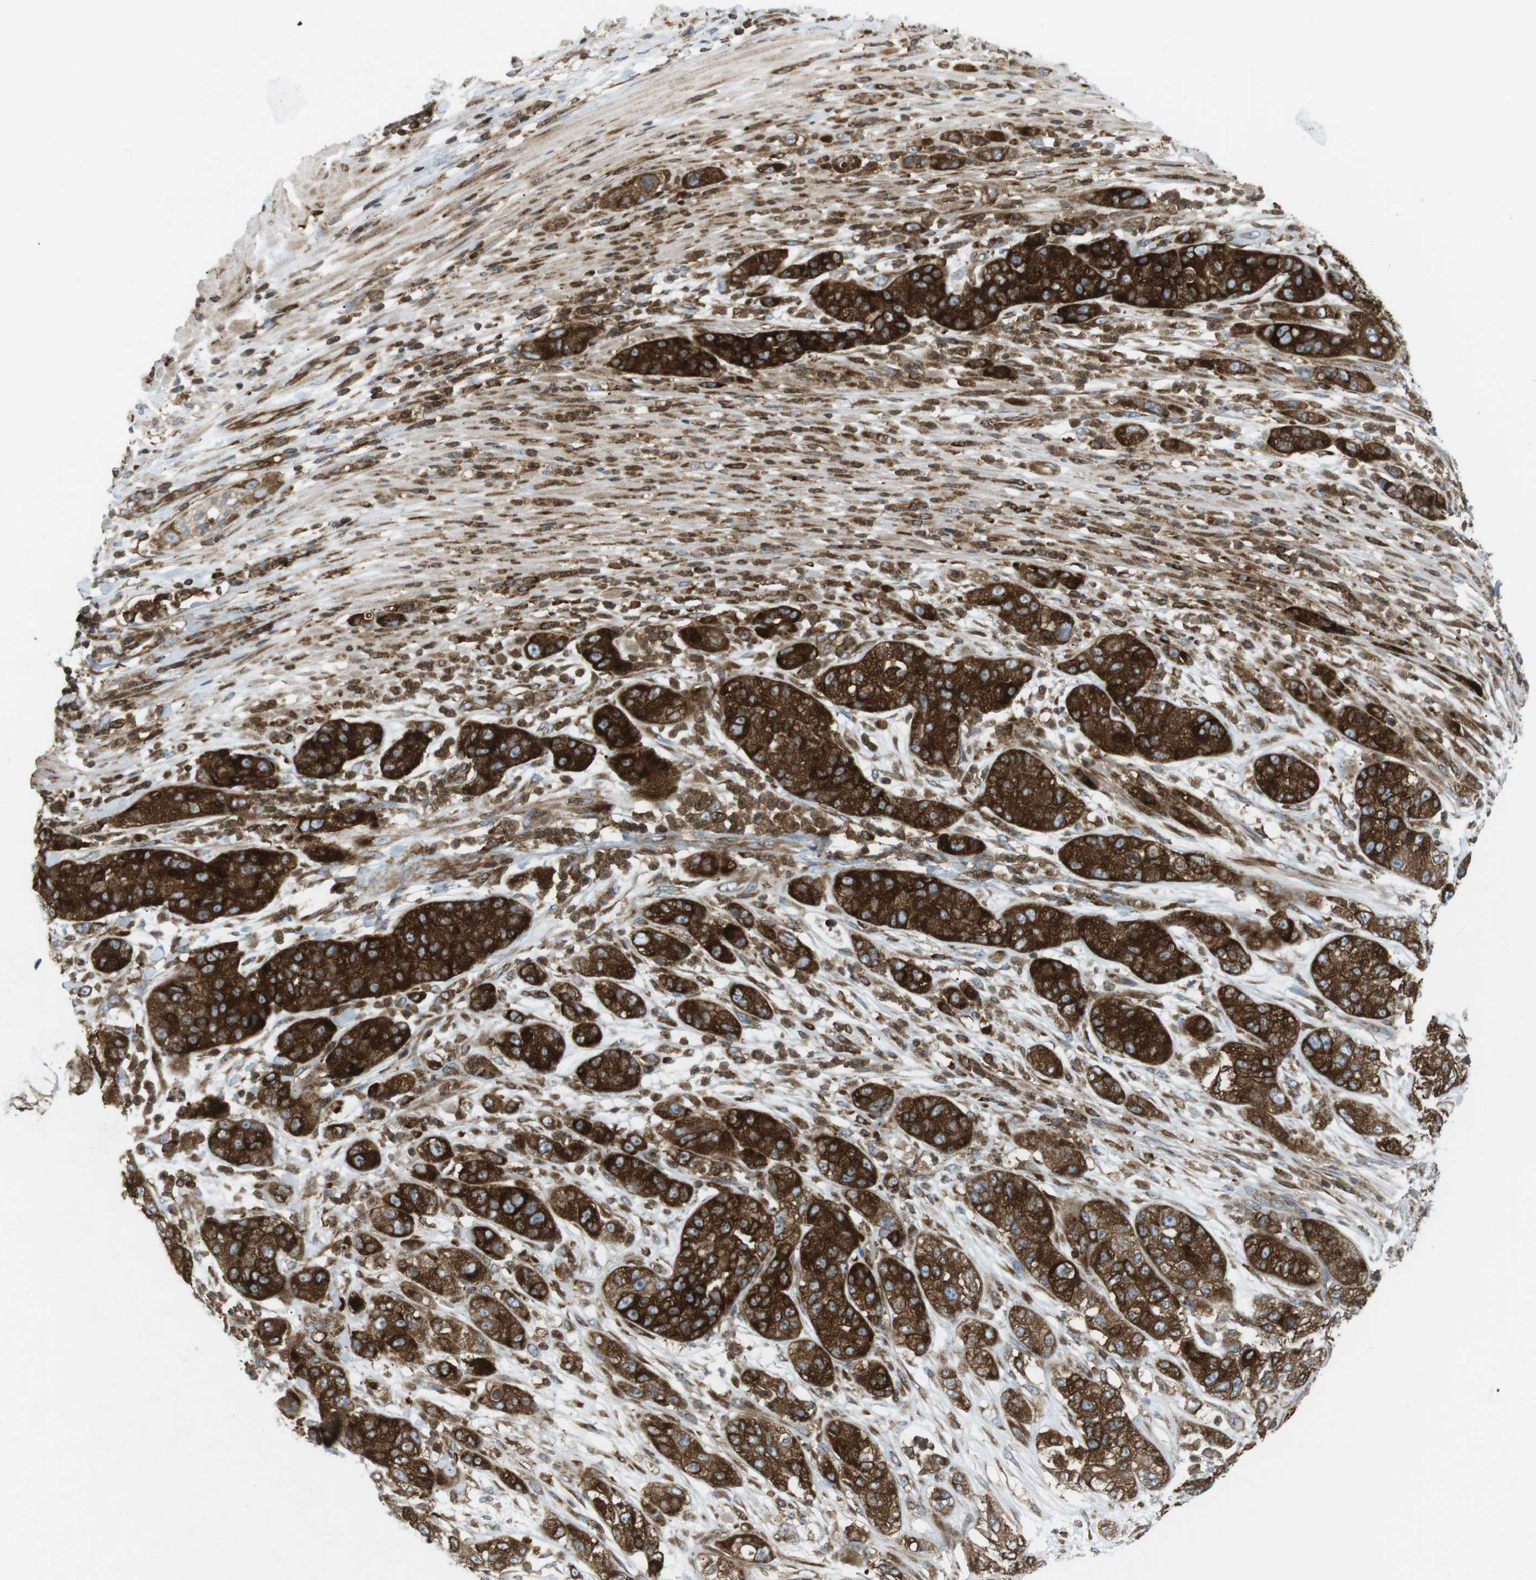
{"staining": {"intensity": "strong", "quantity": ">75%", "location": "cytoplasmic/membranous"}, "tissue": "pancreatic cancer", "cell_type": "Tumor cells", "image_type": "cancer", "snomed": [{"axis": "morphology", "description": "Adenocarcinoma, NOS"}, {"axis": "topography", "description": "Pancreas"}], "caption": "Adenocarcinoma (pancreatic) stained for a protein displays strong cytoplasmic/membranous positivity in tumor cells. The protein is shown in brown color, while the nuclei are stained blue.", "gene": "FLII", "patient": {"sex": "female", "age": 78}}